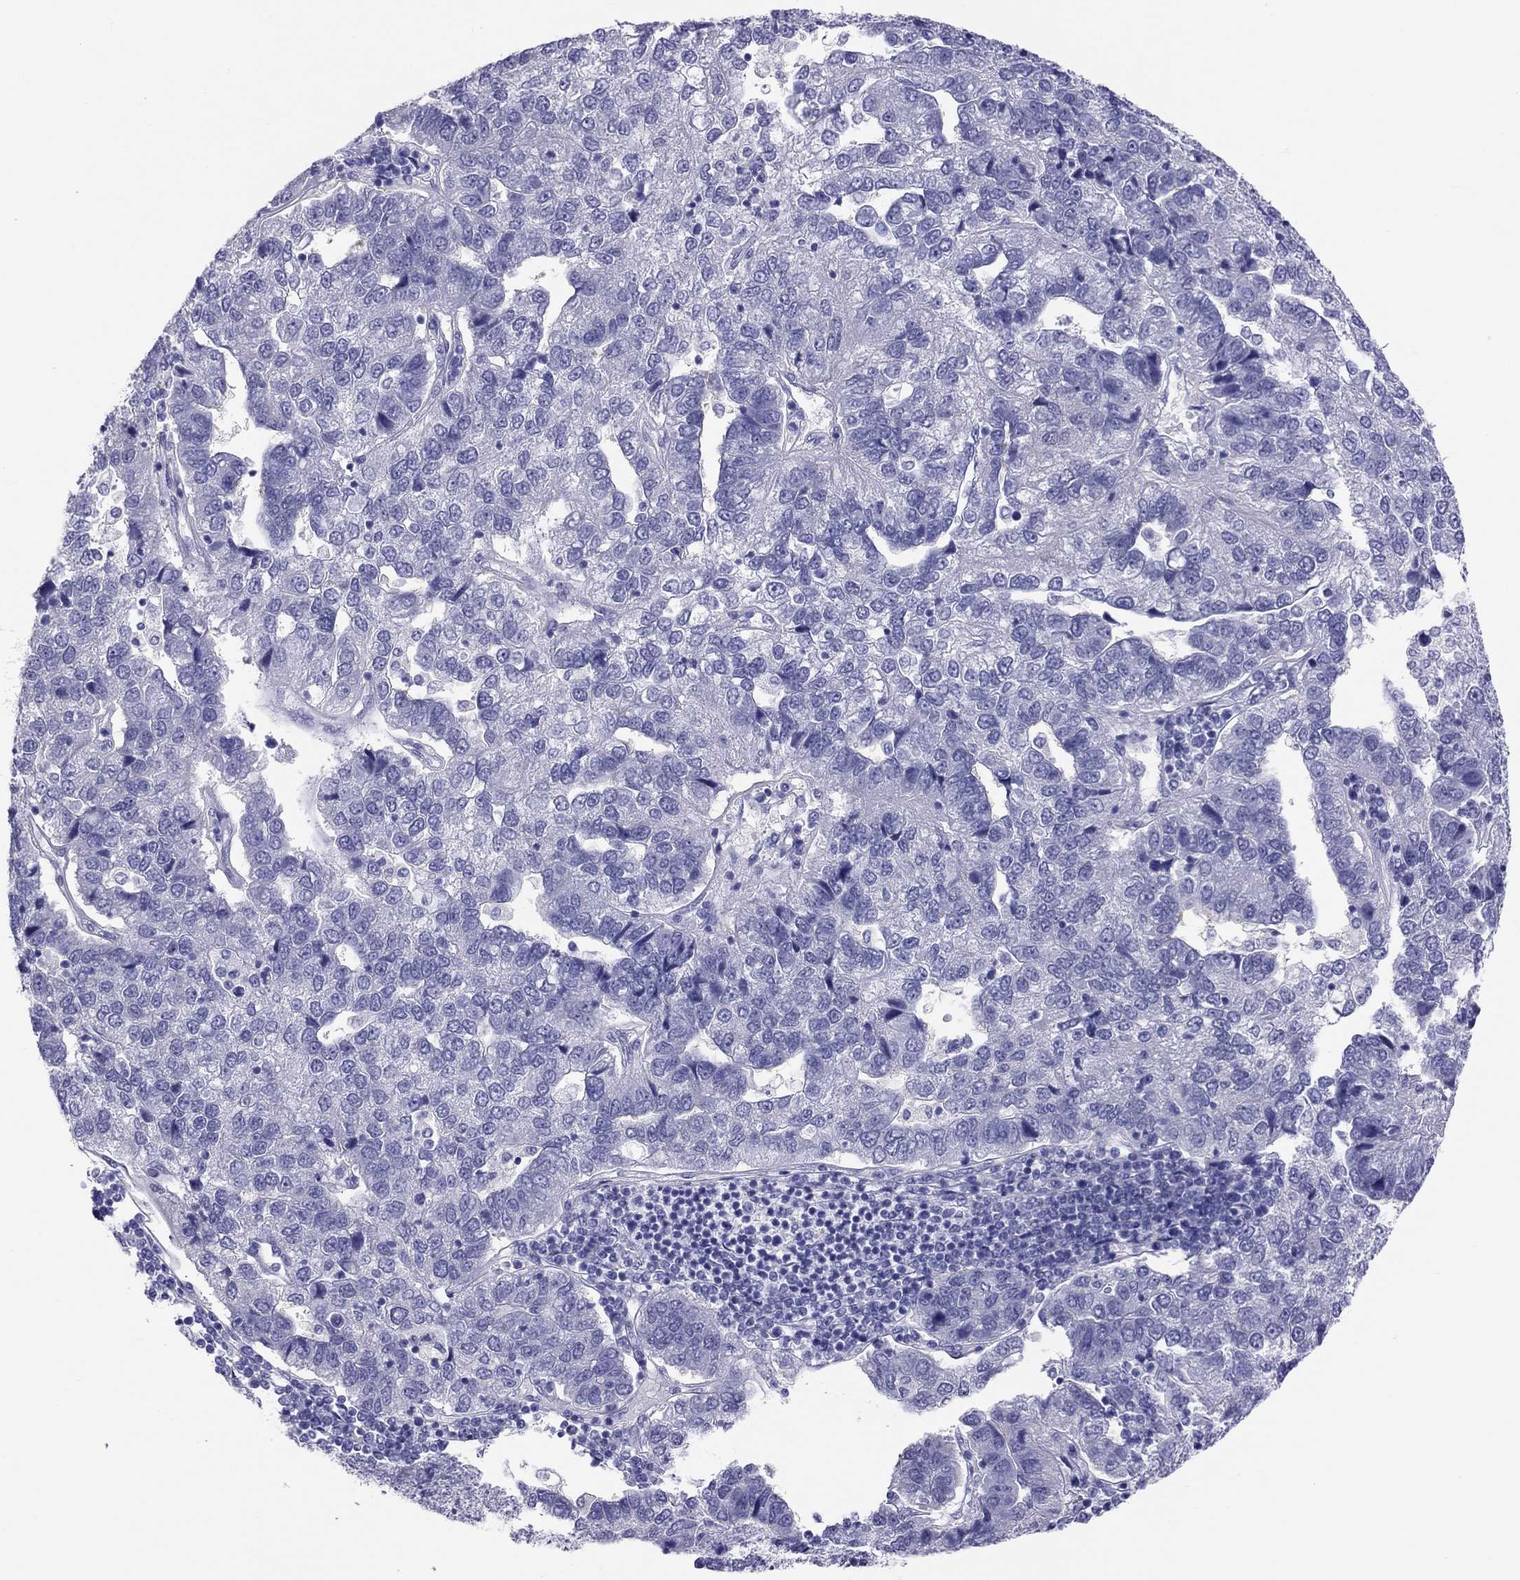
{"staining": {"intensity": "negative", "quantity": "none", "location": "none"}, "tissue": "pancreatic cancer", "cell_type": "Tumor cells", "image_type": "cancer", "snomed": [{"axis": "morphology", "description": "Adenocarcinoma, NOS"}, {"axis": "topography", "description": "Pancreas"}], "caption": "This histopathology image is of adenocarcinoma (pancreatic) stained with immunohistochemistry (IHC) to label a protein in brown with the nuclei are counter-stained blue. There is no expression in tumor cells.", "gene": "PSMB11", "patient": {"sex": "female", "age": 61}}